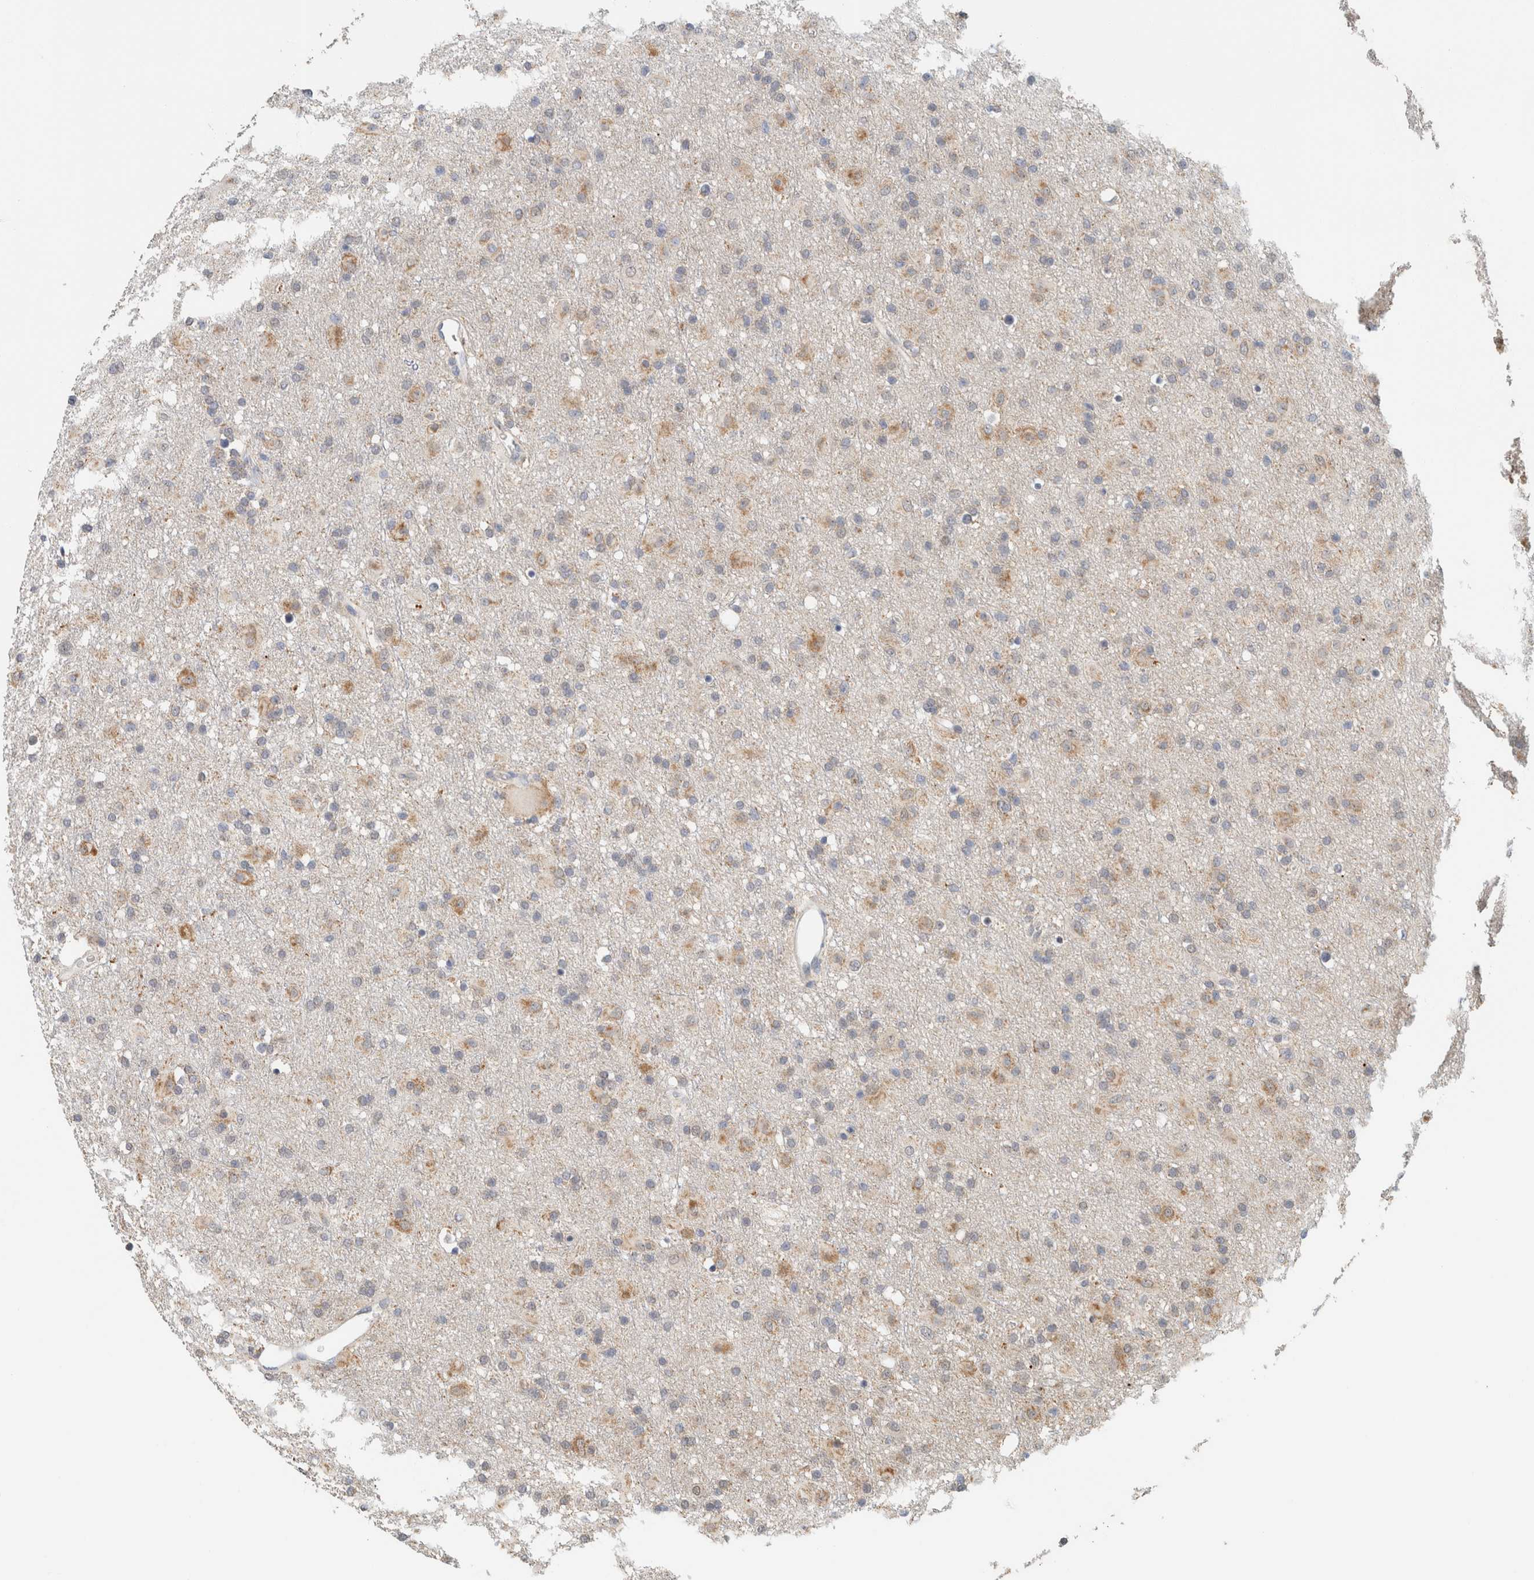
{"staining": {"intensity": "moderate", "quantity": "25%-75%", "location": "cytoplasmic/membranous"}, "tissue": "glioma", "cell_type": "Tumor cells", "image_type": "cancer", "snomed": [{"axis": "morphology", "description": "Glioma, malignant, Low grade"}, {"axis": "topography", "description": "Brain"}], "caption": "The image exhibits a brown stain indicating the presence of a protein in the cytoplasmic/membranous of tumor cells in glioma.", "gene": "CRAT", "patient": {"sex": "male", "age": 65}}